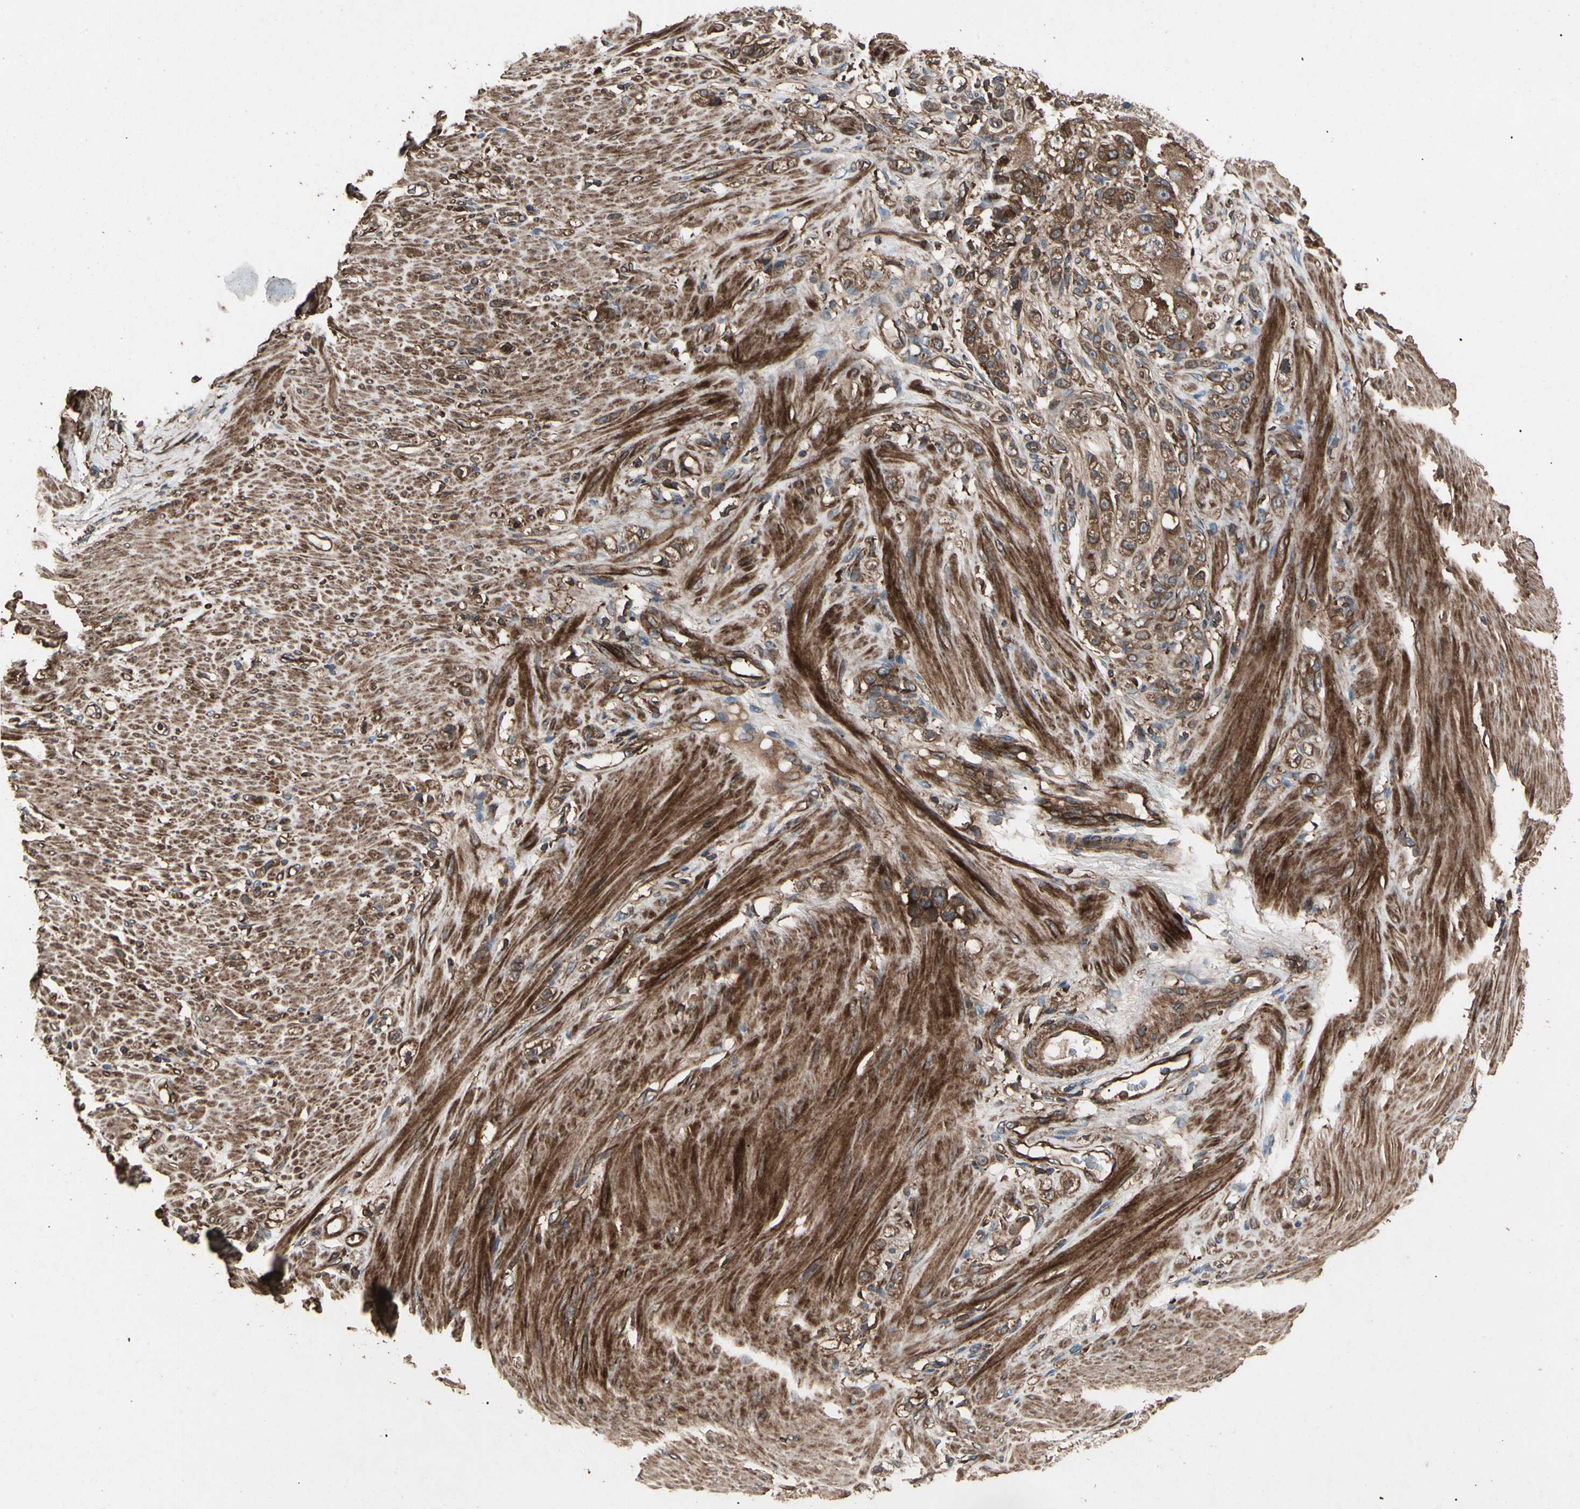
{"staining": {"intensity": "strong", "quantity": ">75%", "location": "cytoplasmic/membranous"}, "tissue": "stomach cancer", "cell_type": "Tumor cells", "image_type": "cancer", "snomed": [{"axis": "morphology", "description": "Adenocarcinoma, NOS"}, {"axis": "topography", "description": "Stomach"}], "caption": "Immunohistochemistry (IHC) (DAB (3,3'-diaminobenzidine)) staining of stomach adenocarcinoma reveals strong cytoplasmic/membranous protein expression in approximately >75% of tumor cells.", "gene": "AGBL2", "patient": {"sex": "male", "age": 82}}